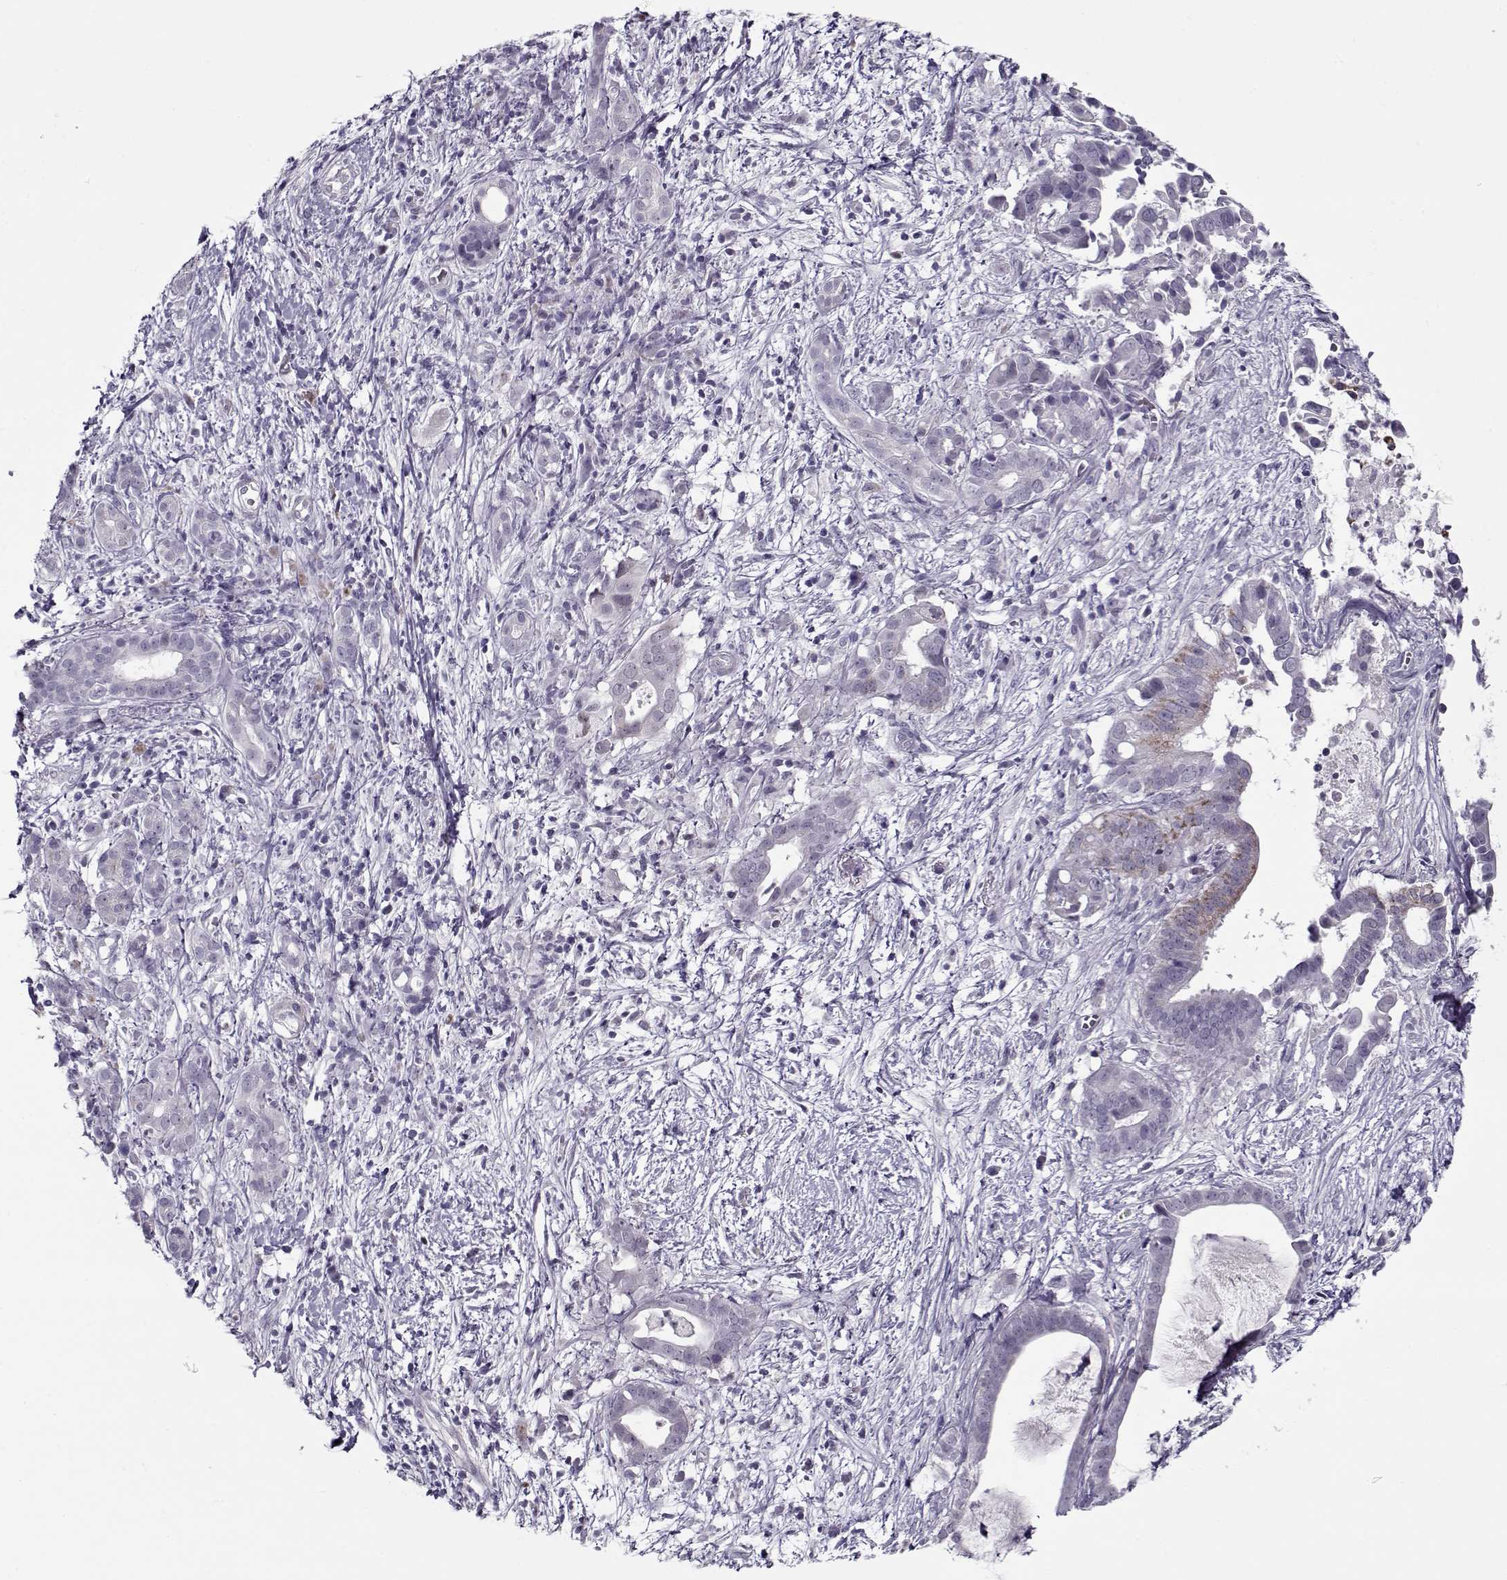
{"staining": {"intensity": "negative", "quantity": "none", "location": "none"}, "tissue": "pancreatic cancer", "cell_type": "Tumor cells", "image_type": "cancer", "snomed": [{"axis": "morphology", "description": "Adenocarcinoma, NOS"}, {"axis": "topography", "description": "Pancreas"}], "caption": "IHC of pancreatic cancer exhibits no expression in tumor cells.", "gene": "CIBAR1", "patient": {"sex": "male", "age": 61}}